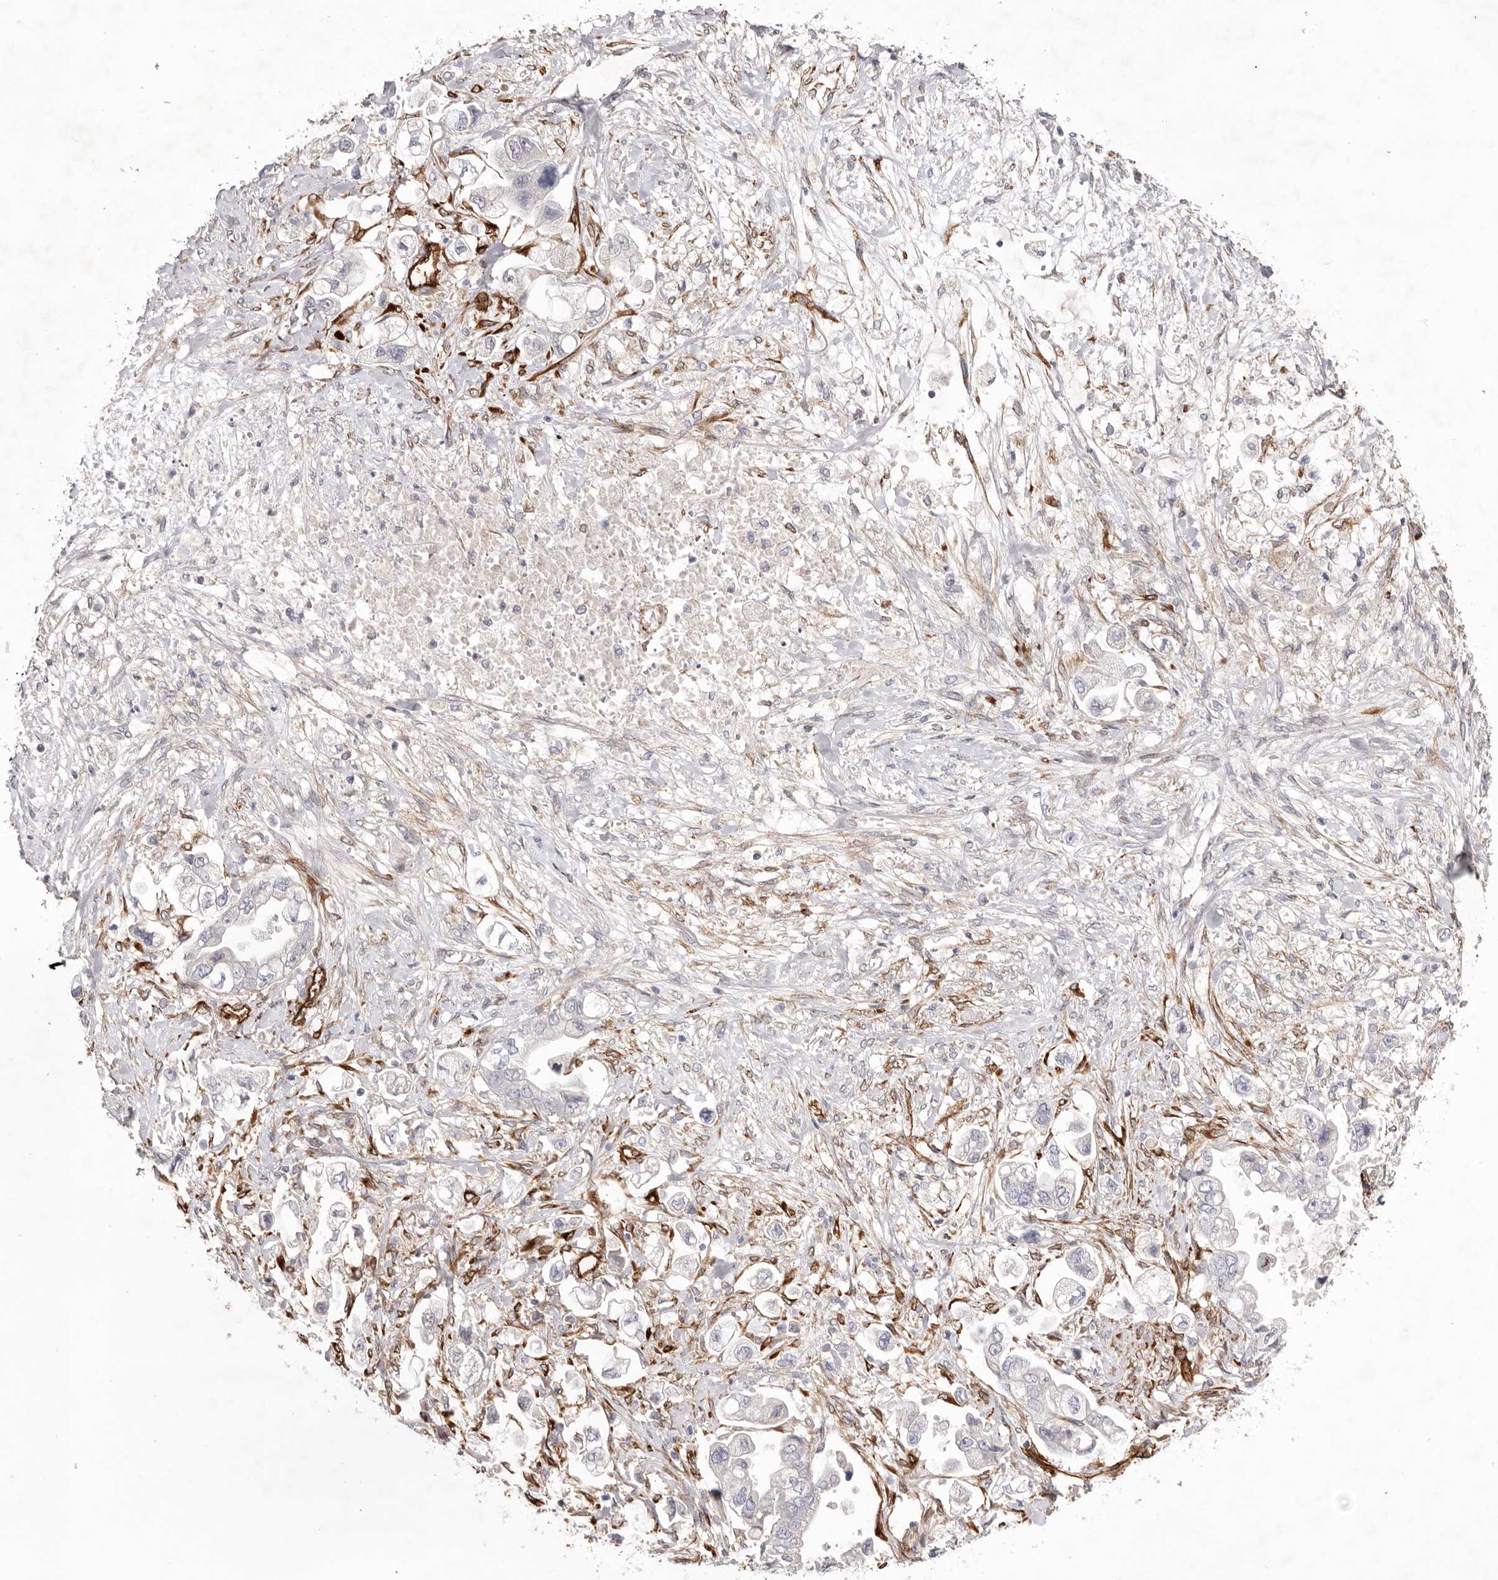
{"staining": {"intensity": "negative", "quantity": "none", "location": "none"}, "tissue": "stomach cancer", "cell_type": "Tumor cells", "image_type": "cancer", "snomed": [{"axis": "morphology", "description": "Adenocarcinoma, NOS"}, {"axis": "topography", "description": "Stomach"}], "caption": "The photomicrograph shows no significant expression in tumor cells of stomach cancer.", "gene": "LRRC66", "patient": {"sex": "male", "age": 62}}